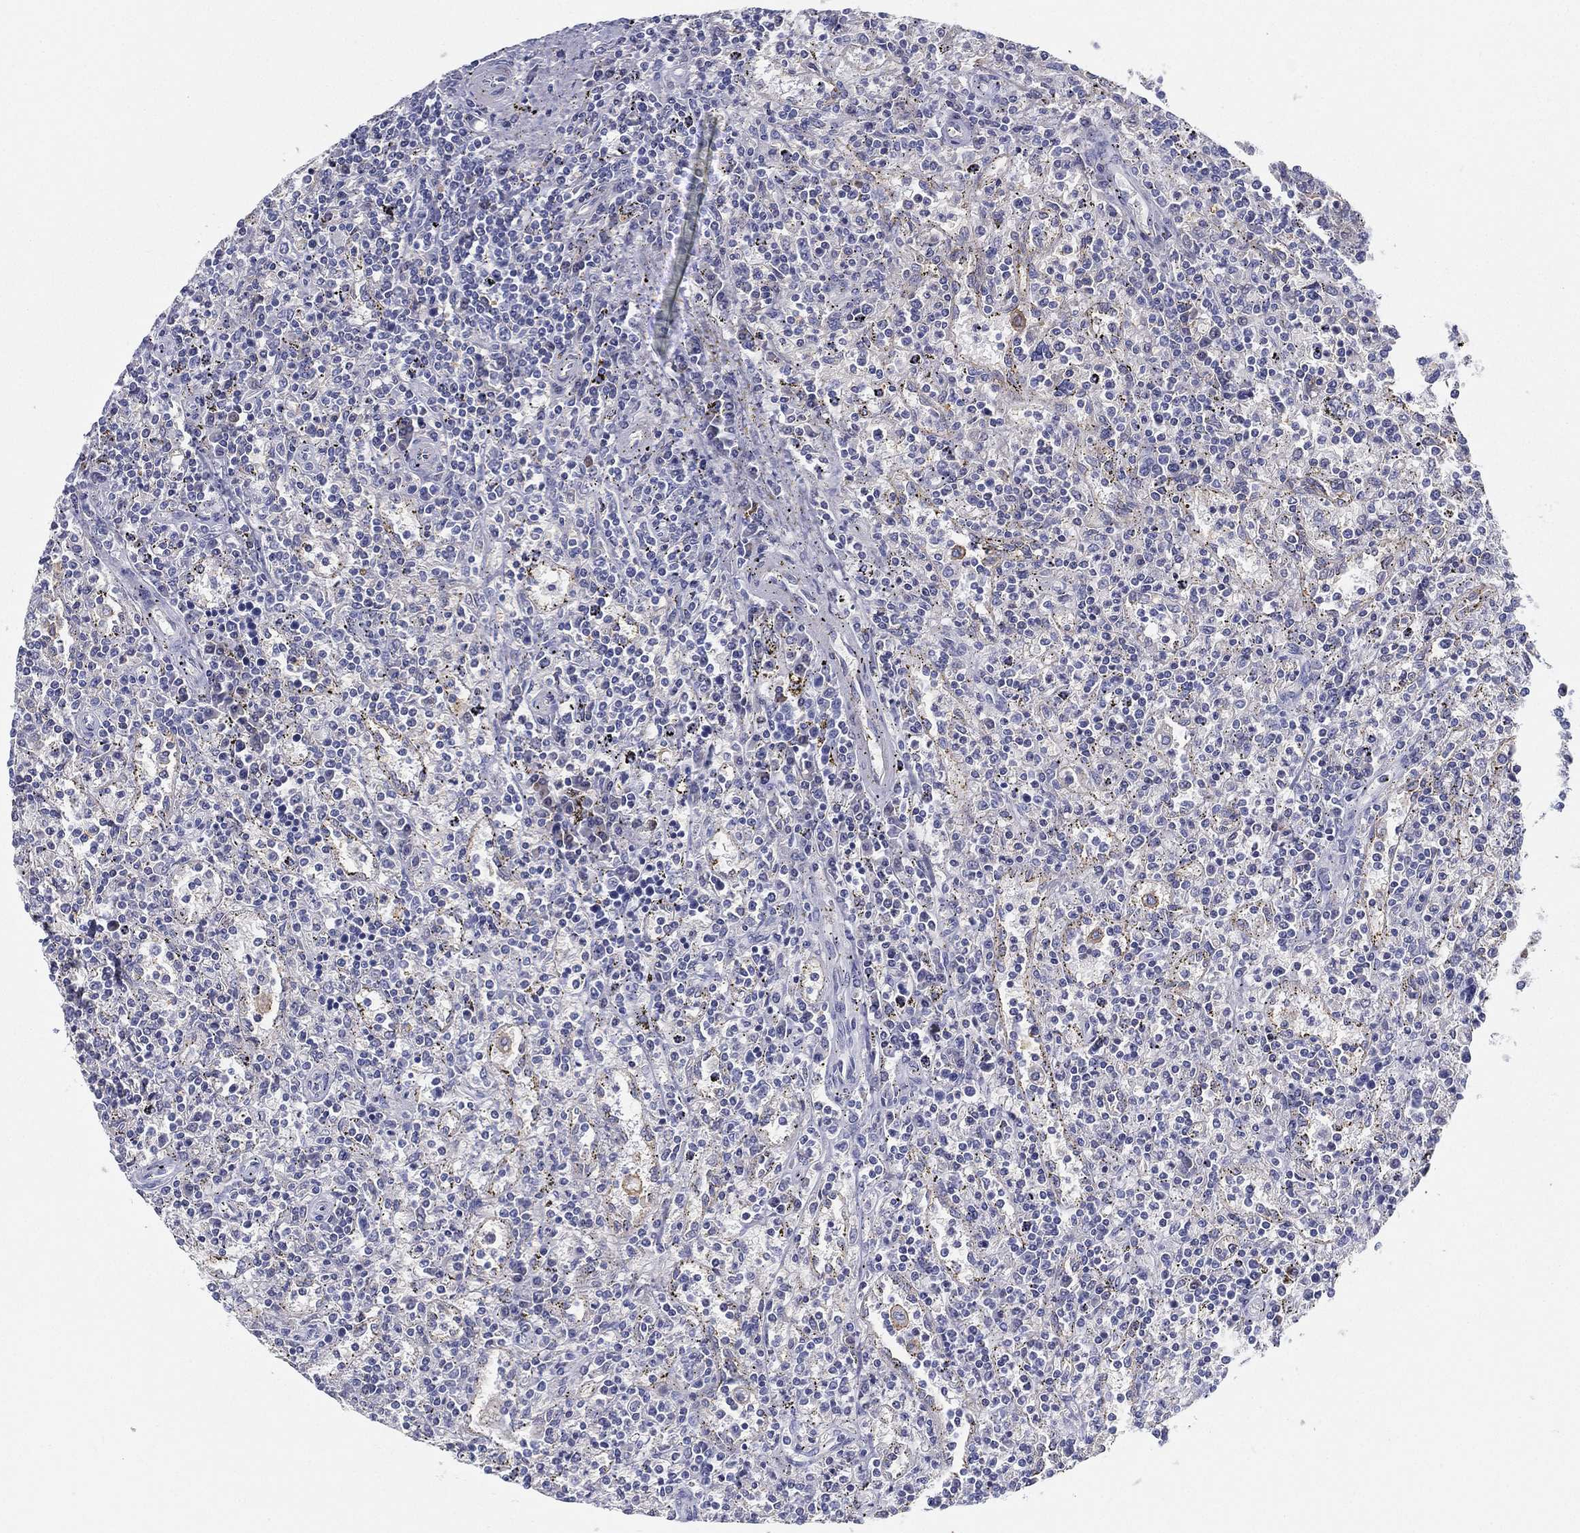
{"staining": {"intensity": "negative", "quantity": "none", "location": "none"}, "tissue": "lymphoma", "cell_type": "Tumor cells", "image_type": "cancer", "snomed": [{"axis": "morphology", "description": "Malignant lymphoma, non-Hodgkin's type, Low grade"}, {"axis": "topography", "description": "Spleen"}], "caption": "The immunohistochemistry histopathology image has no significant expression in tumor cells of lymphoma tissue.", "gene": "IFNB1", "patient": {"sex": "male", "age": 62}}